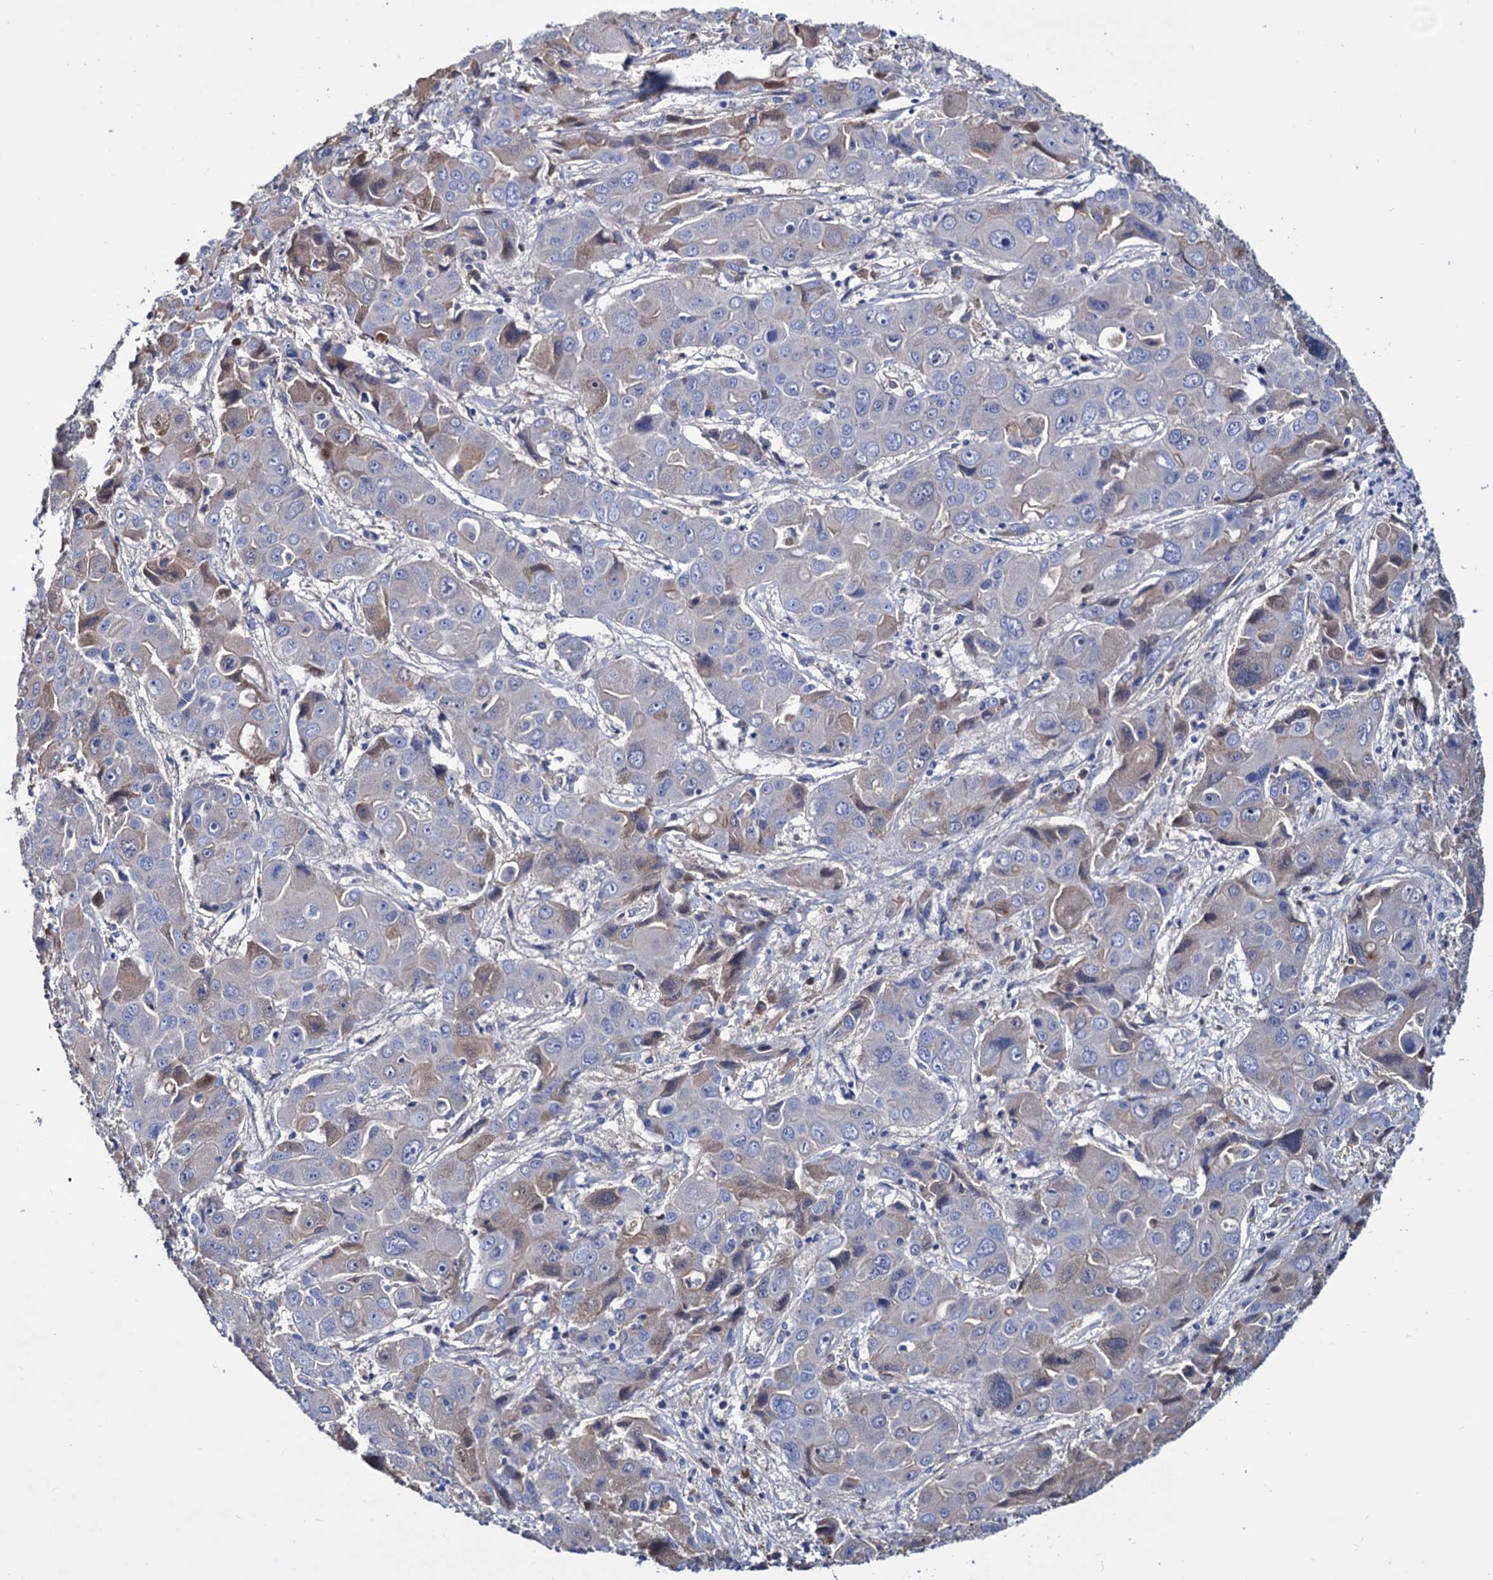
{"staining": {"intensity": "weak", "quantity": "<25%", "location": "cytoplasmic/membranous"}, "tissue": "liver cancer", "cell_type": "Tumor cells", "image_type": "cancer", "snomed": [{"axis": "morphology", "description": "Cholangiocarcinoma"}, {"axis": "topography", "description": "Liver"}], "caption": "Liver cancer stained for a protein using immunohistochemistry (IHC) displays no positivity tumor cells.", "gene": "NPAS4", "patient": {"sex": "male", "age": 67}}